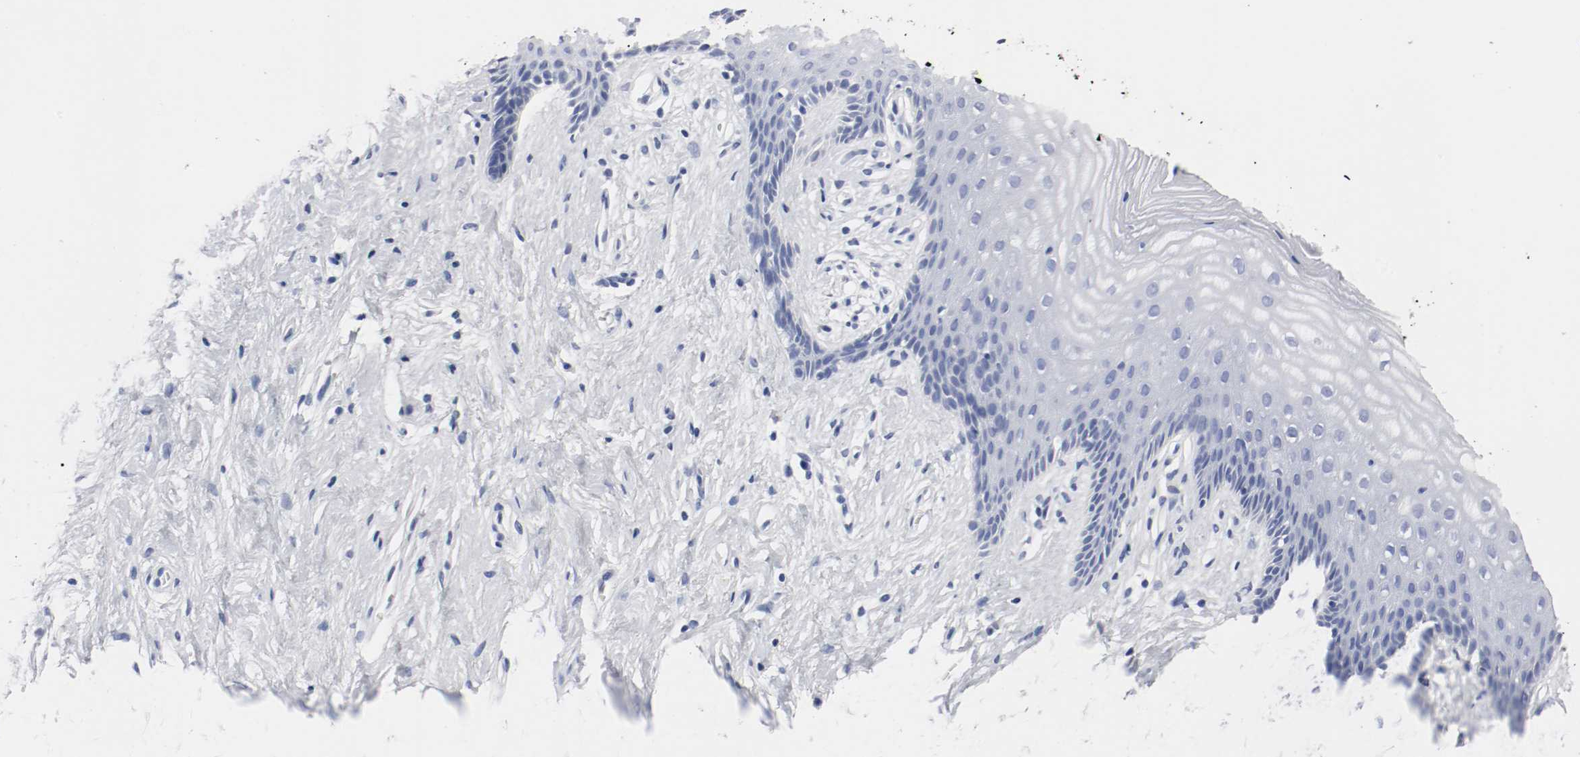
{"staining": {"intensity": "negative", "quantity": "none", "location": "none"}, "tissue": "vagina", "cell_type": "Squamous epithelial cells", "image_type": "normal", "snomed": [{"axis": "morphology", "description": "Normal tissue, NOS"}, {"axis": "topography", "description": "Vagina"}], "caption": "A high-resolution image shows immunohistochemistry staining of normal vagina, which exhibits no significant positivity in squamous epithelial cells. (Immunohistochemistry (ihc), brightfield microscopy, high magnification).", "gene": "GAD1", "patient": {"sex": "female", "age": 44}}